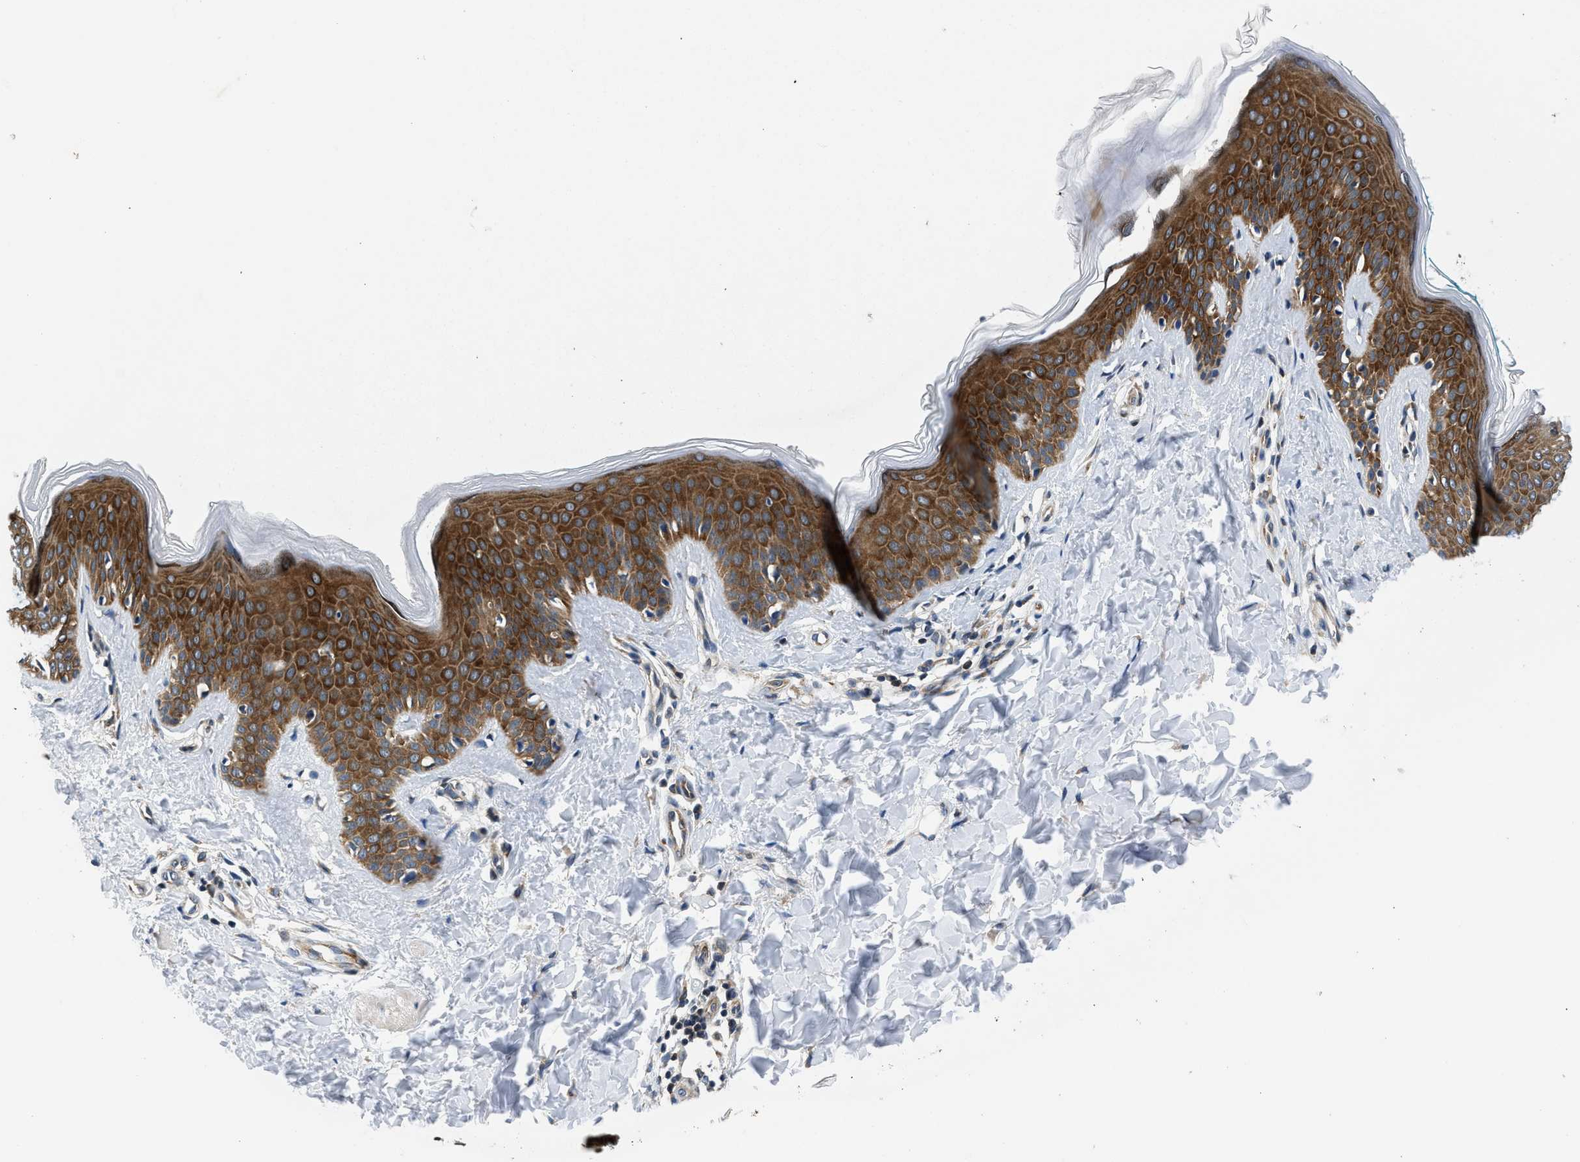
{"staining": {"intensity": "weak", "quantity": ">75%", "location": "cytoplasmic/membranous"}, "tissue": "skin", "cell_type": "Fibroblasts", "image_type": "normal", "snomed": [{"axis": "morphology", "description": "Normal tissue, NOS"}, {"axis": "topography", "description": "Skin"}], "caption": "Protein staining demonstrates weak cytoplasmic/membranous staining in about >75% of fibroblasts in normal skin.", "gene": "PA2G4", "patient": {"sex": "female", "age": 17}}